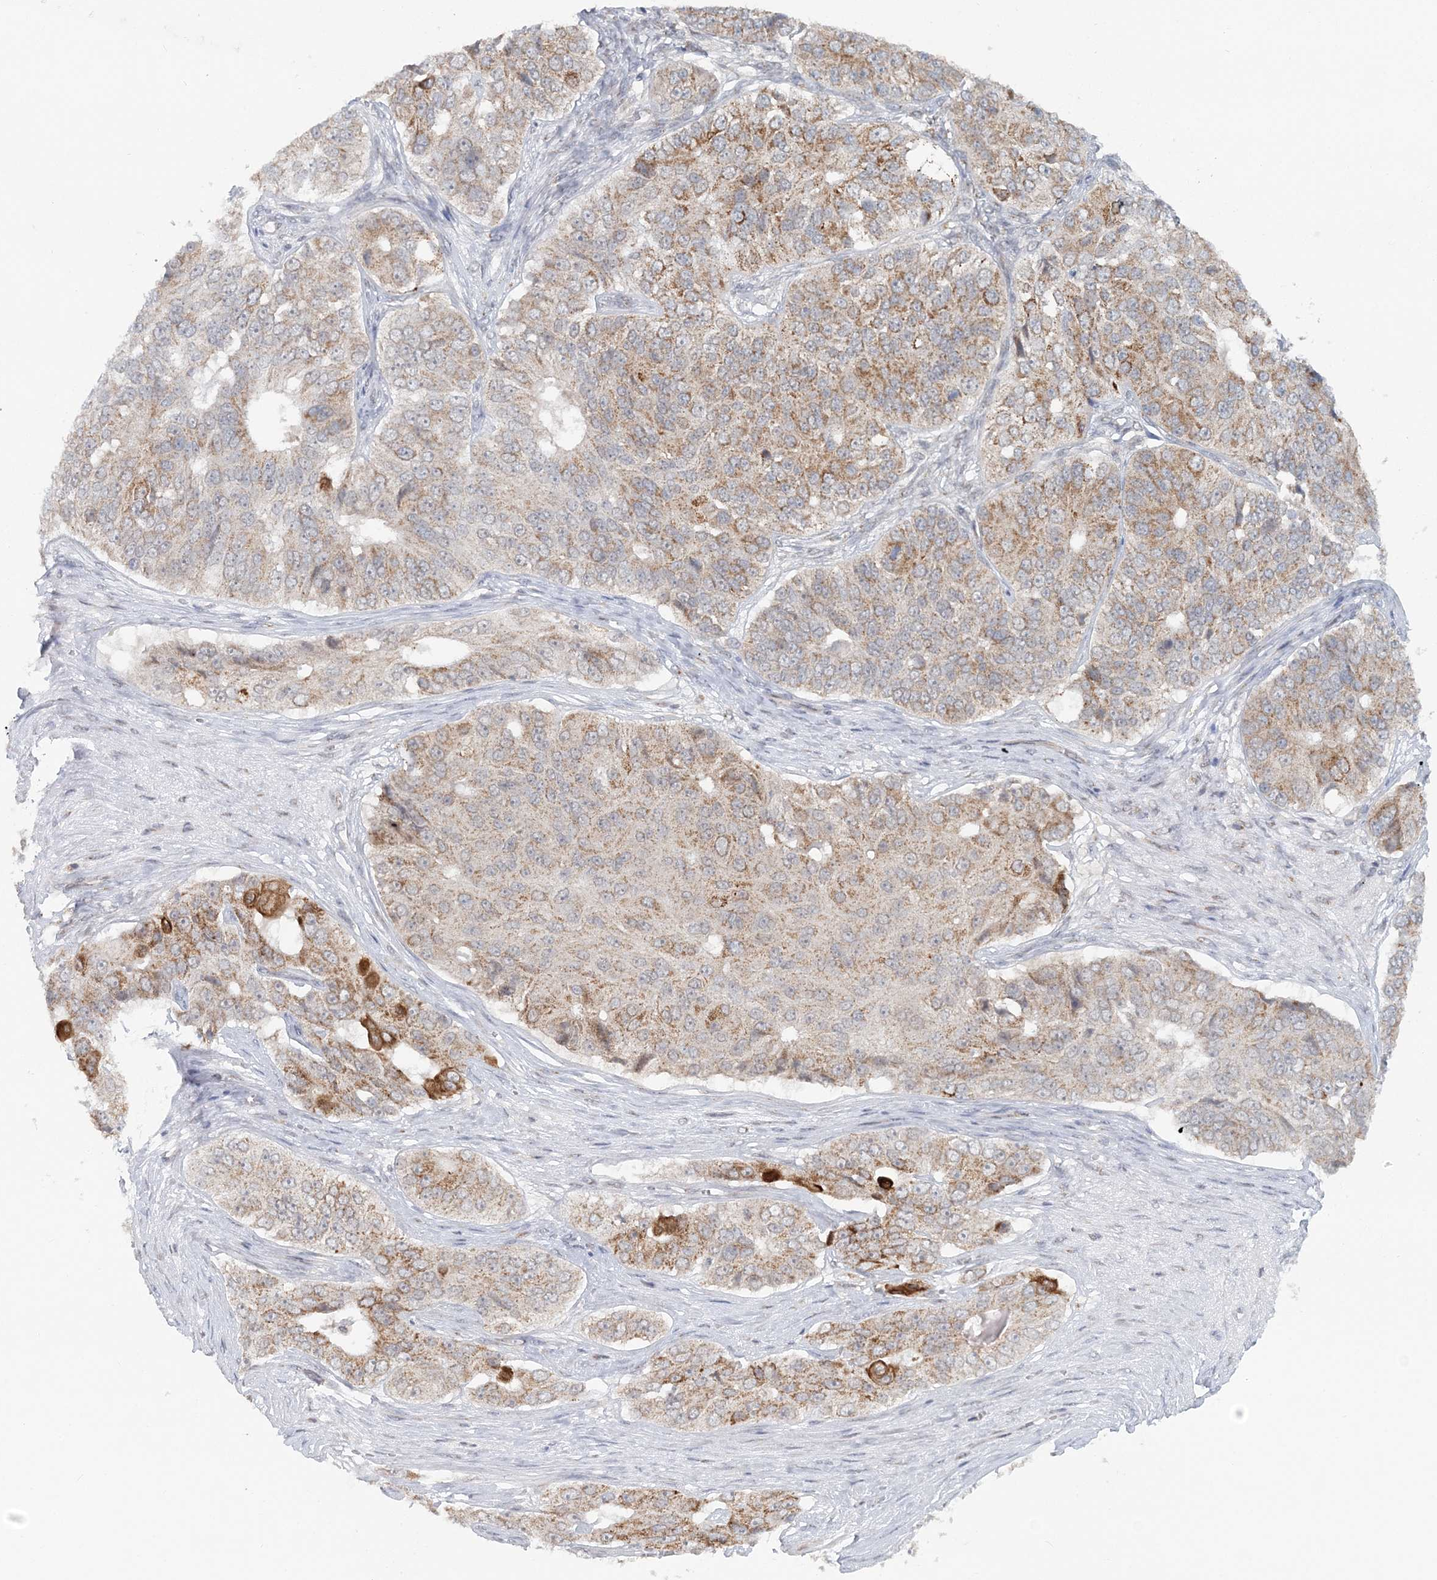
{"staining": {"intensity": "moderate", "quantity": ">75%", "location": "cytoplasmic/membranous"}, "tissue": "ovarian cancer", "cell_type": "Tumor cells", "image_type": "cancer", "snomed": [{"axis": "morphology", "description": "Carcinoma, endometroid"}, {"axis": "topography", "description": "Ovary"}], "caption": "Protein staining by immunohistochemistry (IHC) exhibits moderate cytoplasmic/membranous positivity in approximately >75% of tumor cells in ovarian endometroid carcinoma.", "gene": "RNF150", "patient": {"sex": "female", "age": 51}}